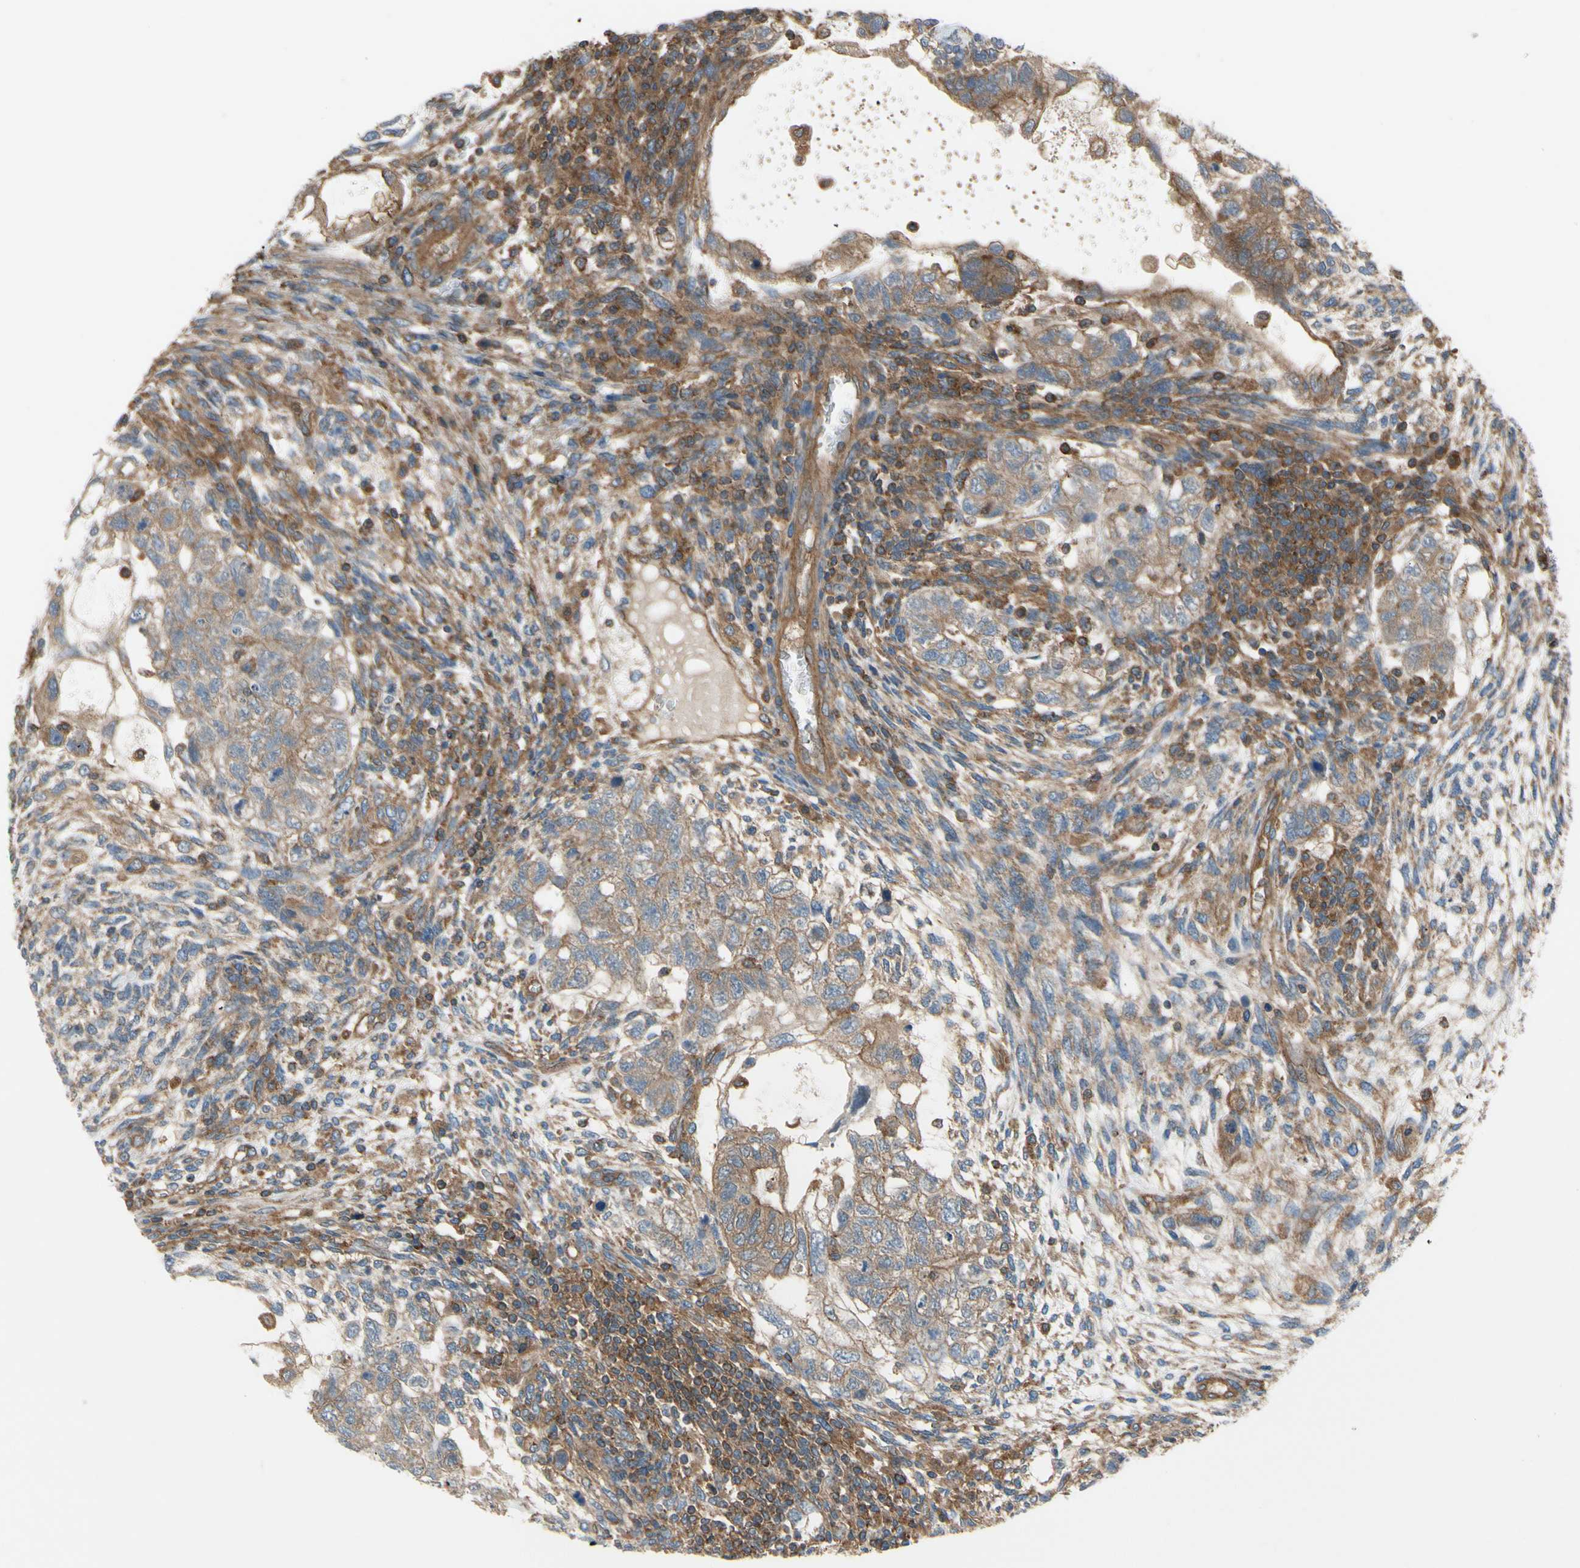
{"staining": {"intensity": "weak", "quantity": "25%-75%", "location": "cytoplasmic/membranous"}, "tissue": "testis cancer", "cell_type": "Tumor cells", "image_type": "cancer", "snomed": [{"axis": "morphology", "description": "Normal tissue, NOS"}, {"axis": "morphology", "description": "Carcinoma, Embryonal, NOS"}, {"axis": "topography", "description": "Testis"}], "caption": "A high-resolution histopathology image shows IHC staining of embryonal carcinoma (testis), which shows weak cytoplasmic/membranous staining in approximately 25%-75% of tumor cells.", "gene": "EPS15", "patient": {"sex": "male", "age": 36}}